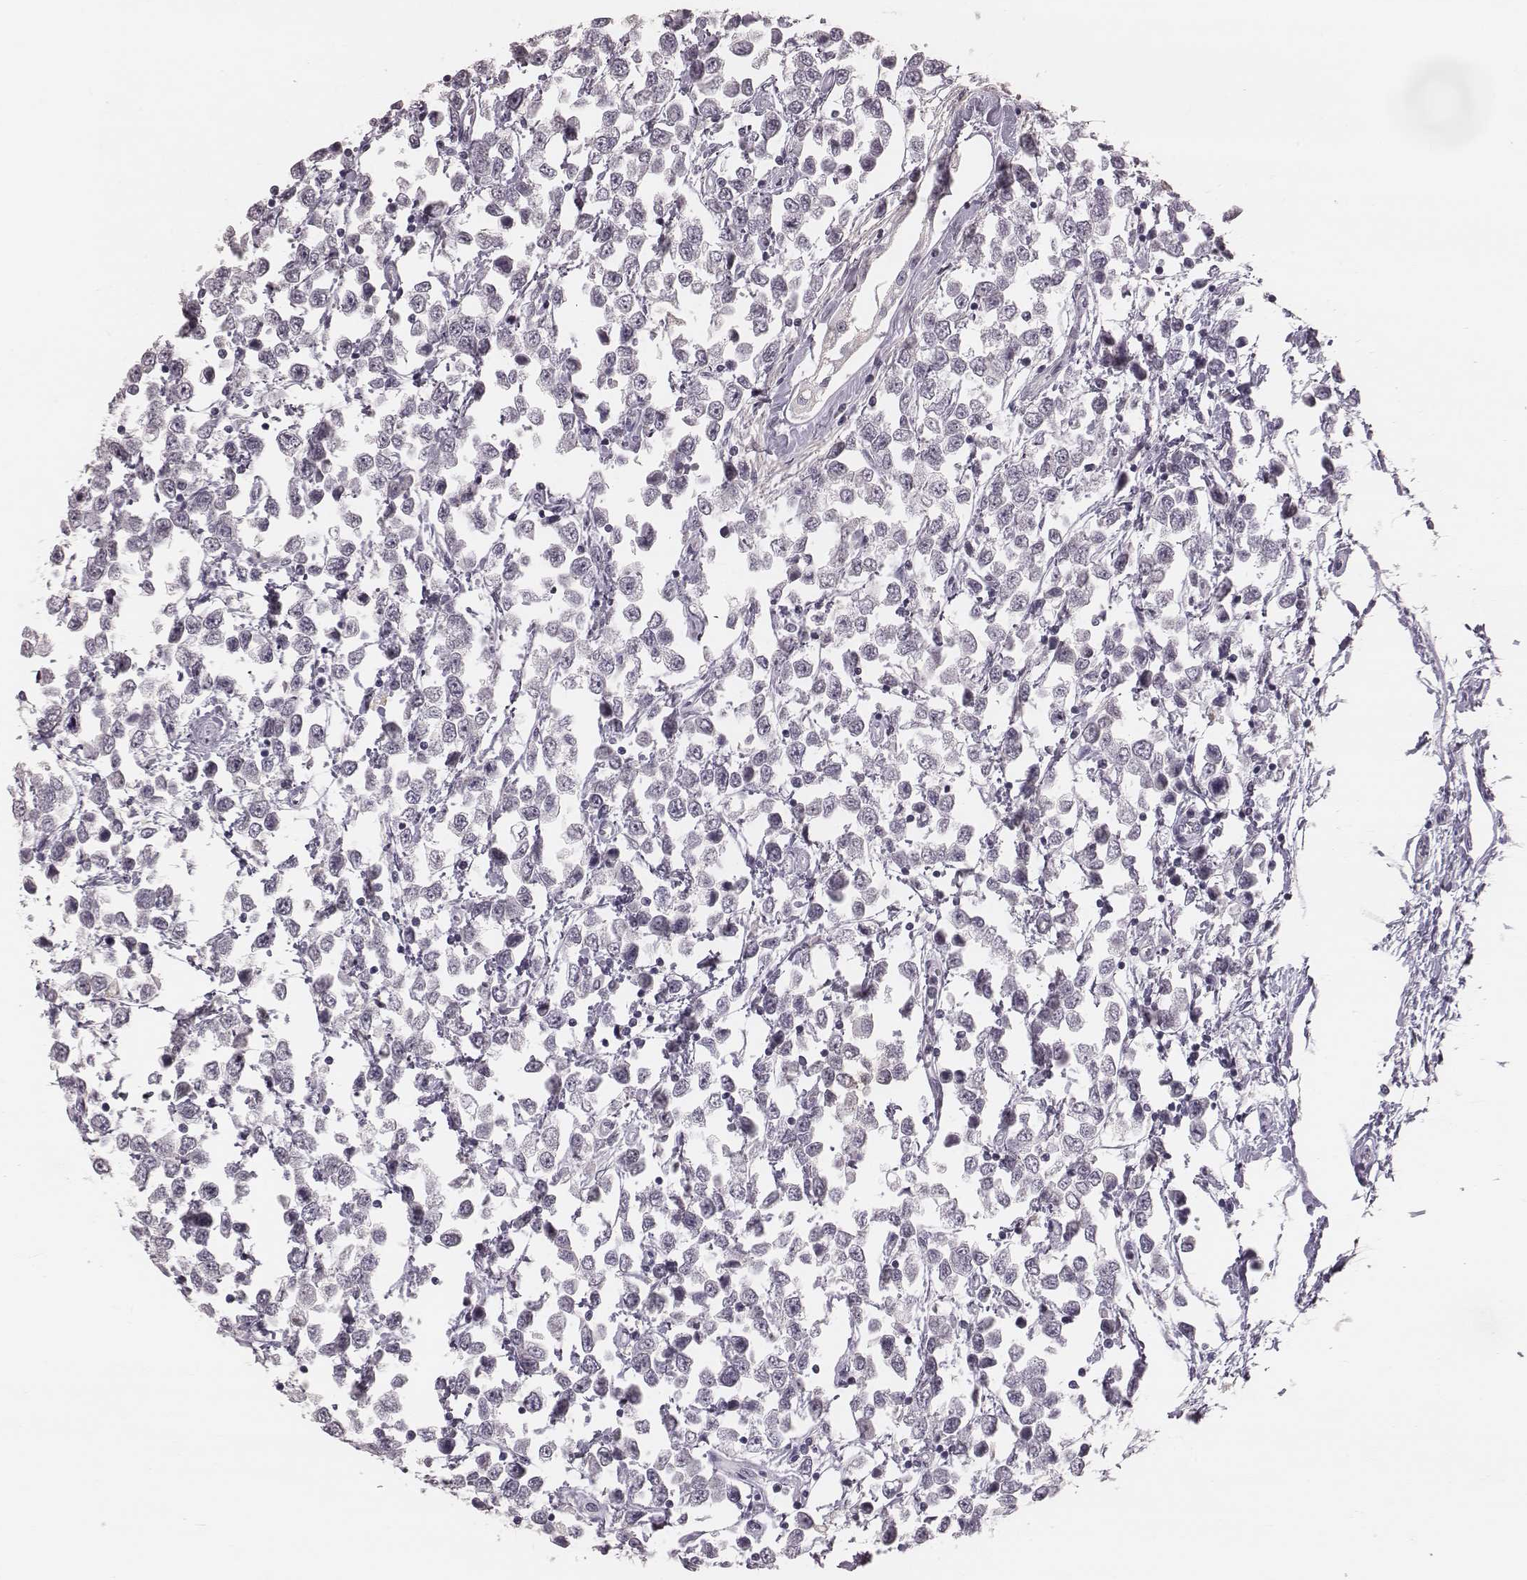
{"staining": {"intensity": "negative", "quantity": "none", "location": "none"}, "tissue": "testis cancer", "cell_type": "Tumor cells", "image_type": "cancer", "snomed": [{"axis": "morphology", "description": "Seminoma, NOS"}, {"axis": "topography", "description": "Testis"}], "caption": "High magnification brightfield microscopy of testis cancer (seminoma) stained with DAB (brown) and counterstained with hematoxylin (blue): tumor cells show no significant staining.", "gene": "CFTR", "patient": {"sex": "male", "age": 34}}